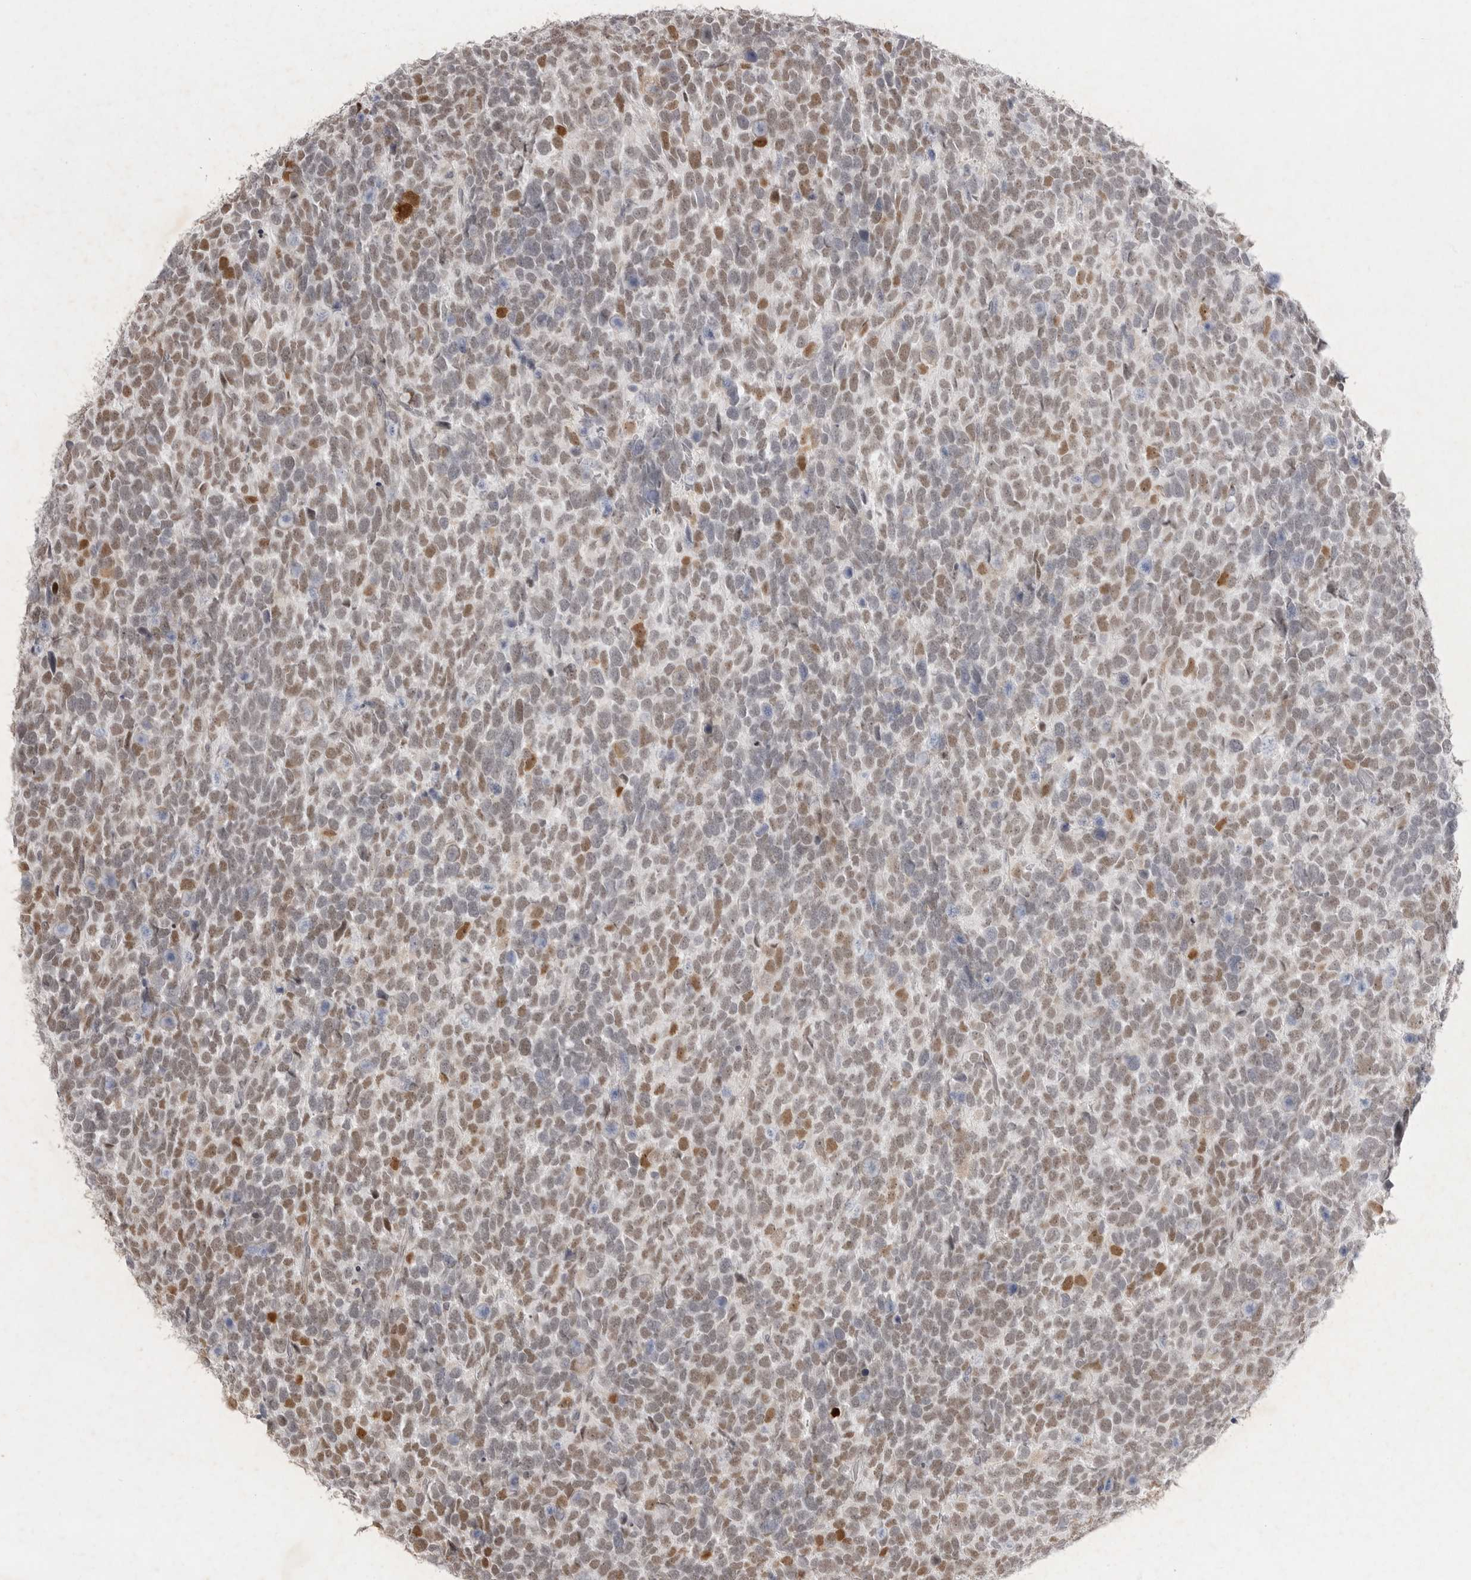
{"staining": {"intensity": "moderate", "quantity": "25%-75%", "location": "nuclear"}, "tissue": "urothelial cancer", "cell_type": "Tumor cells", "image_type": "cancer", "snomed": [{"axis": "morphology", "description": "Urothelial carcinoma, High grade"}, {"axis": "topography", "description": "Urinary bladder"}], "caption": "The immunohistochemical stain shows moderate nuclear staining in tumor cells of urothelial carcinoma (high-grade) tissue. Nuclei are stained in blue.", "gene": "GGT6", "patient": {"sex": "female", "age": 82}}